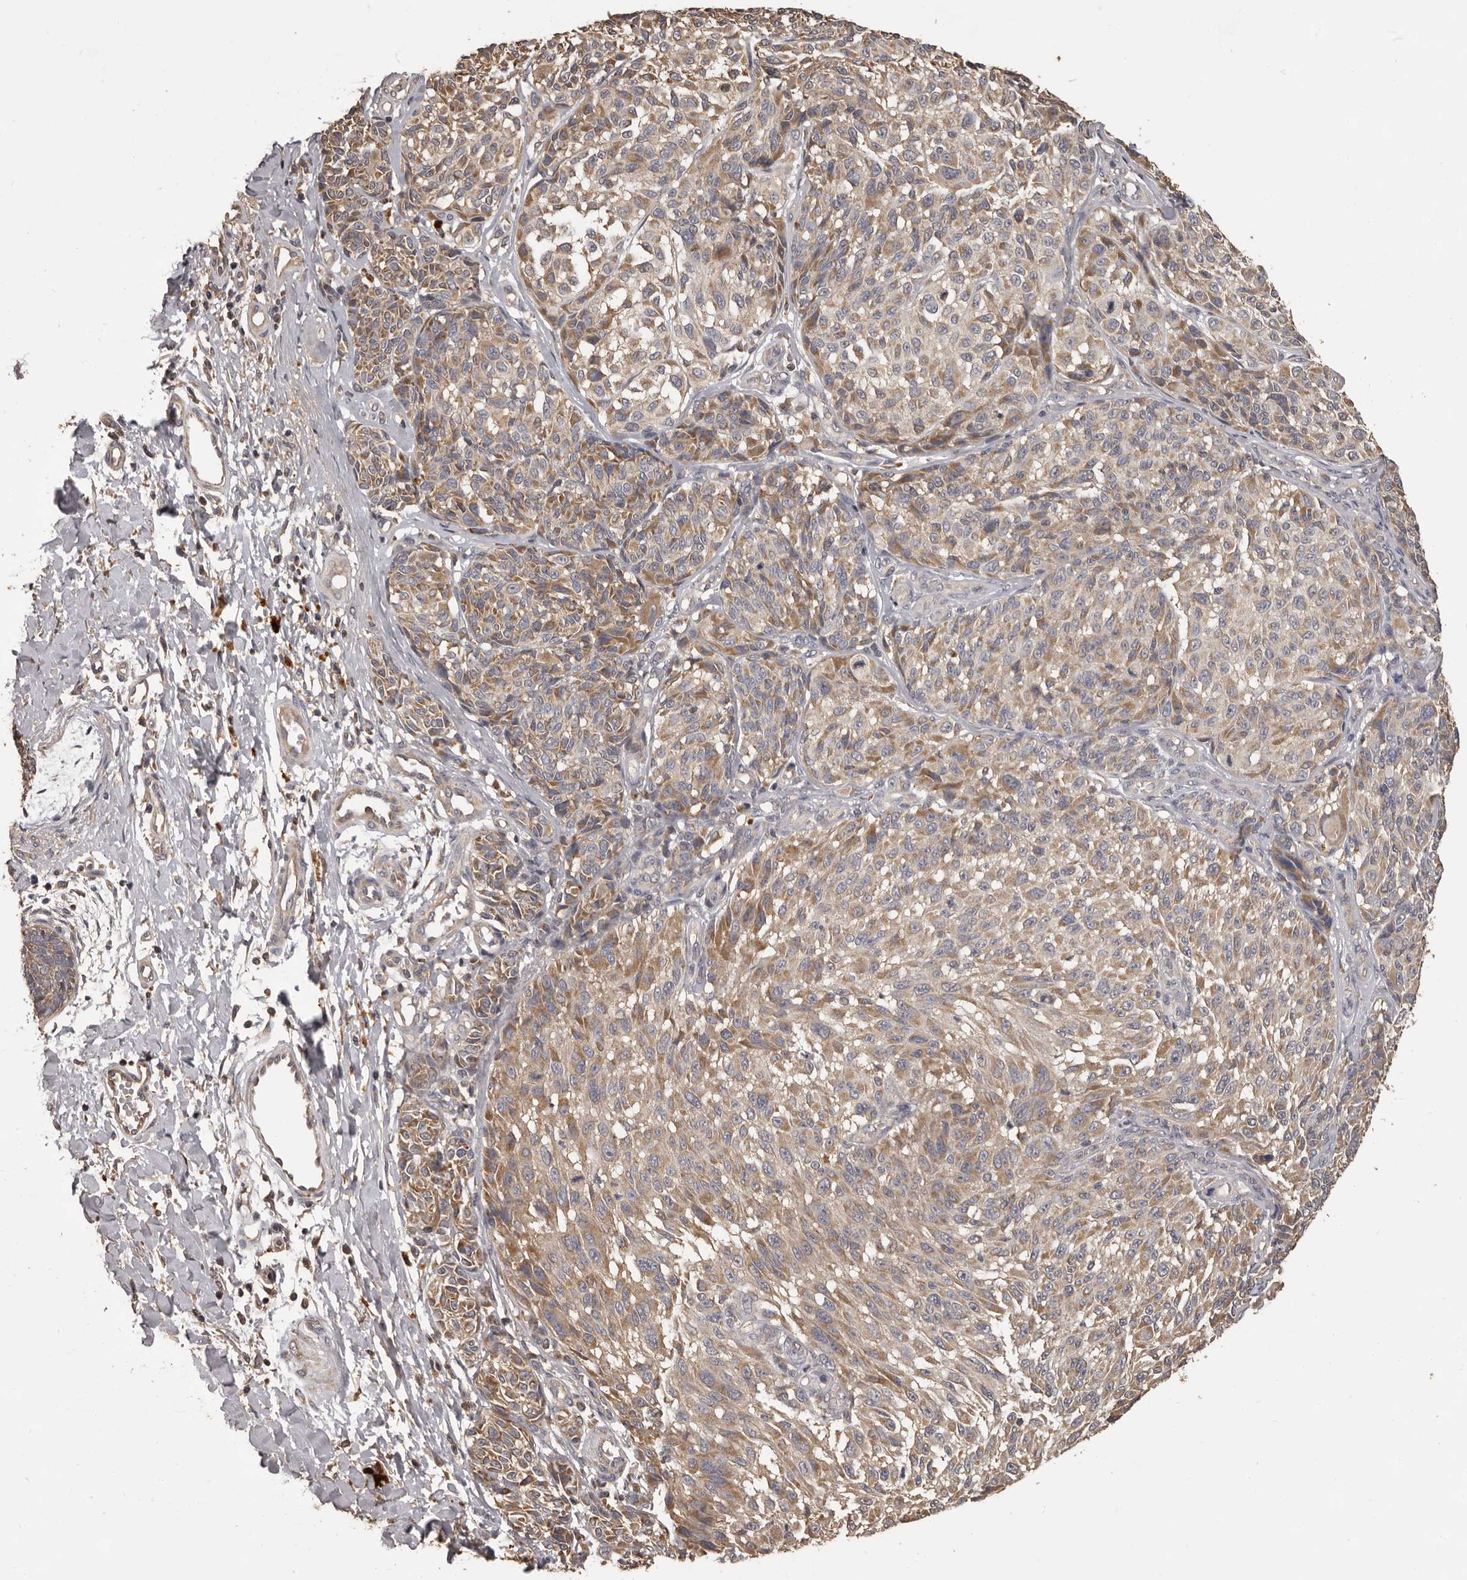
{"staining": {"intensity": "moderate", "quantity": ">75%", "location": "cytoplasmic/membranous"}, "tissue": "melanoma", "cell_type": "Tumor cells", "image_type": "cancer", "snomed": [{"axis": "morphology", "description": "Malignant melanoma, NOS"}, {"axis": "topography", "description": "Skin"}], "caption": "An immunohistochemistry micrograph of neoplastic tissue is shown. Protein staining in brown highlights moderate cytoplasmic/membranous positivity in melanoma within tumor cells. (DAB = brown stain, brightfield microscopy at high magnification).", "gene": "MGAT5", "patient": {"sex": "male", "age": 83}}